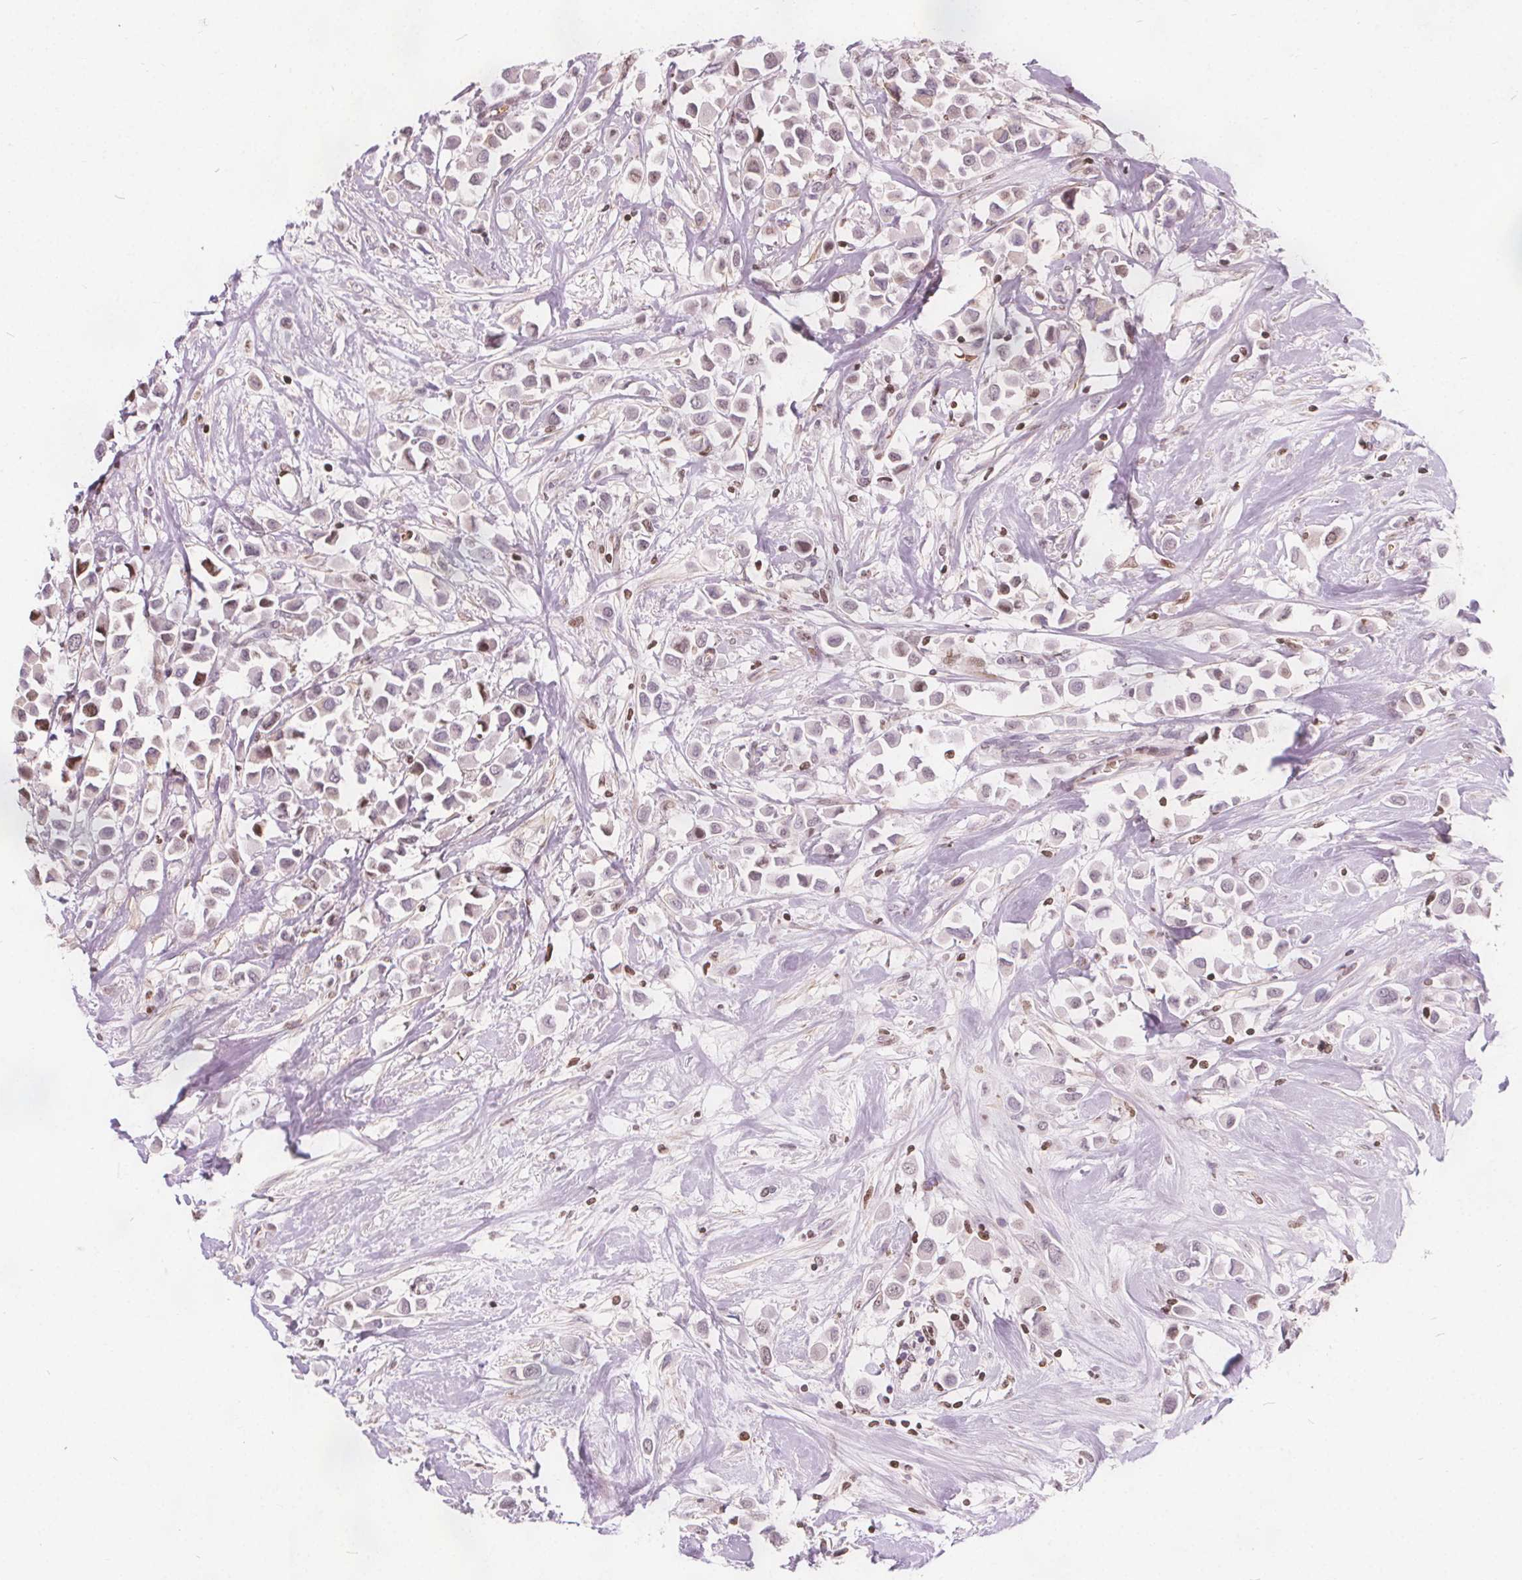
{"staining": {"intensity": "weak", "quantity": "<25%", "location": "nuclear"}, "tissue": "breast cancer", "cell_type": "Tumor cells", "image_type": "cancer", "snomed": [{"axis": "morphology", "description": "Duct carcinoma"}, {"axis": "topography", "description": "Breast"}], "caption": "Tumor cells show no significant protein staining in breast cancer (invasive ductal carcinoma). Nuclei are stained in blue.", "gene": "ISLR2", "patient": {"sex": "female", "age": 61}}